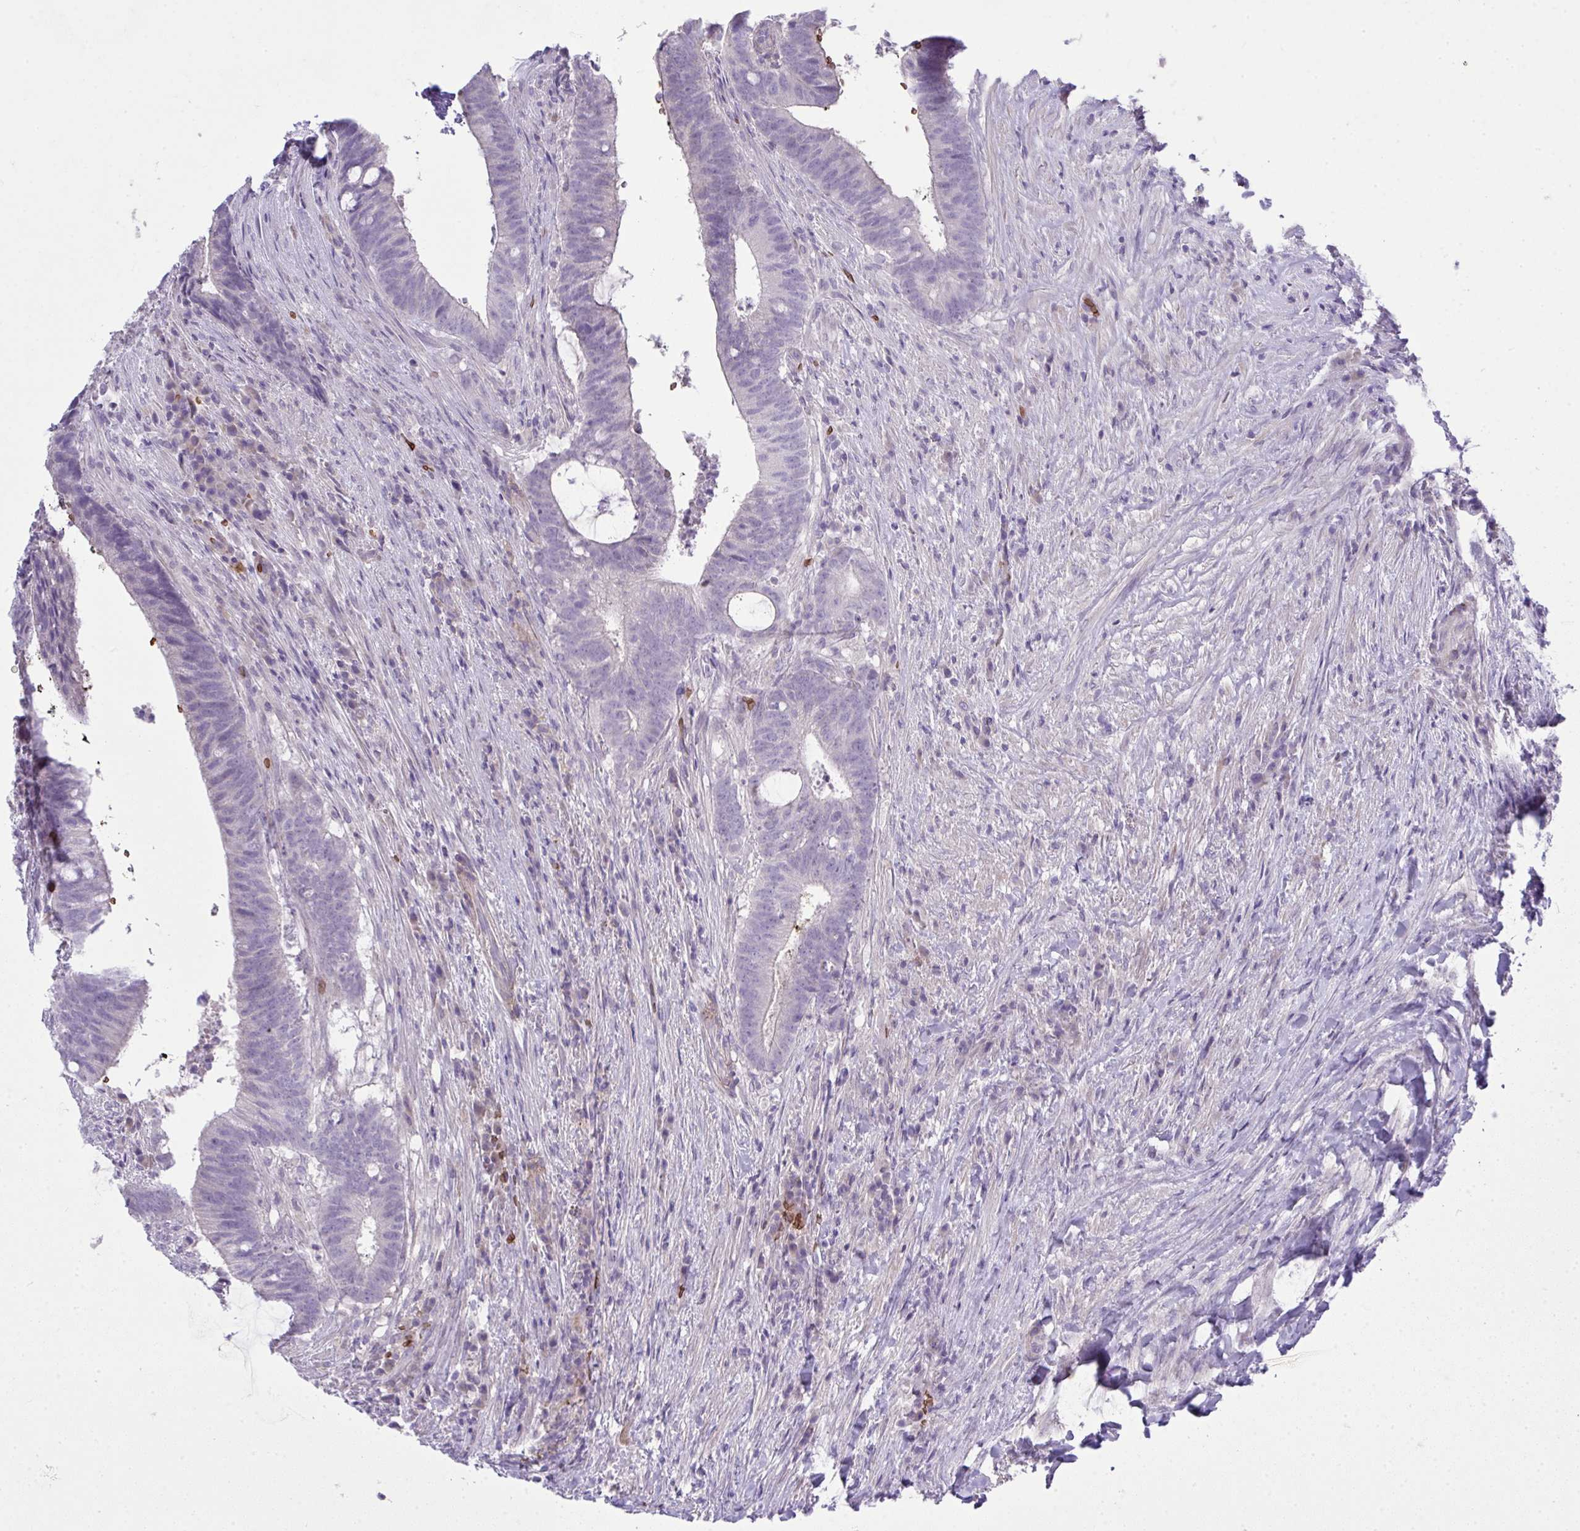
{"staining": {"intensity": "negative", "quantity": "none", "location": "none"}, "tissue": "colorectal cancer", "cell_type": "Tumor cells", "image_type": "cancer", "snomed": [{"axis": "morphology", "description": "Adenocarcinoma, NOS"}, {"axis": "topography", "description": "Colon"}], "caption": "This is an immunohistochemistry micrograph of human colorectal adenocarcinoma. There is no expression in tumor cells.", "gene": "SPTB", "patient": {"sex": "female", "age": 43}}